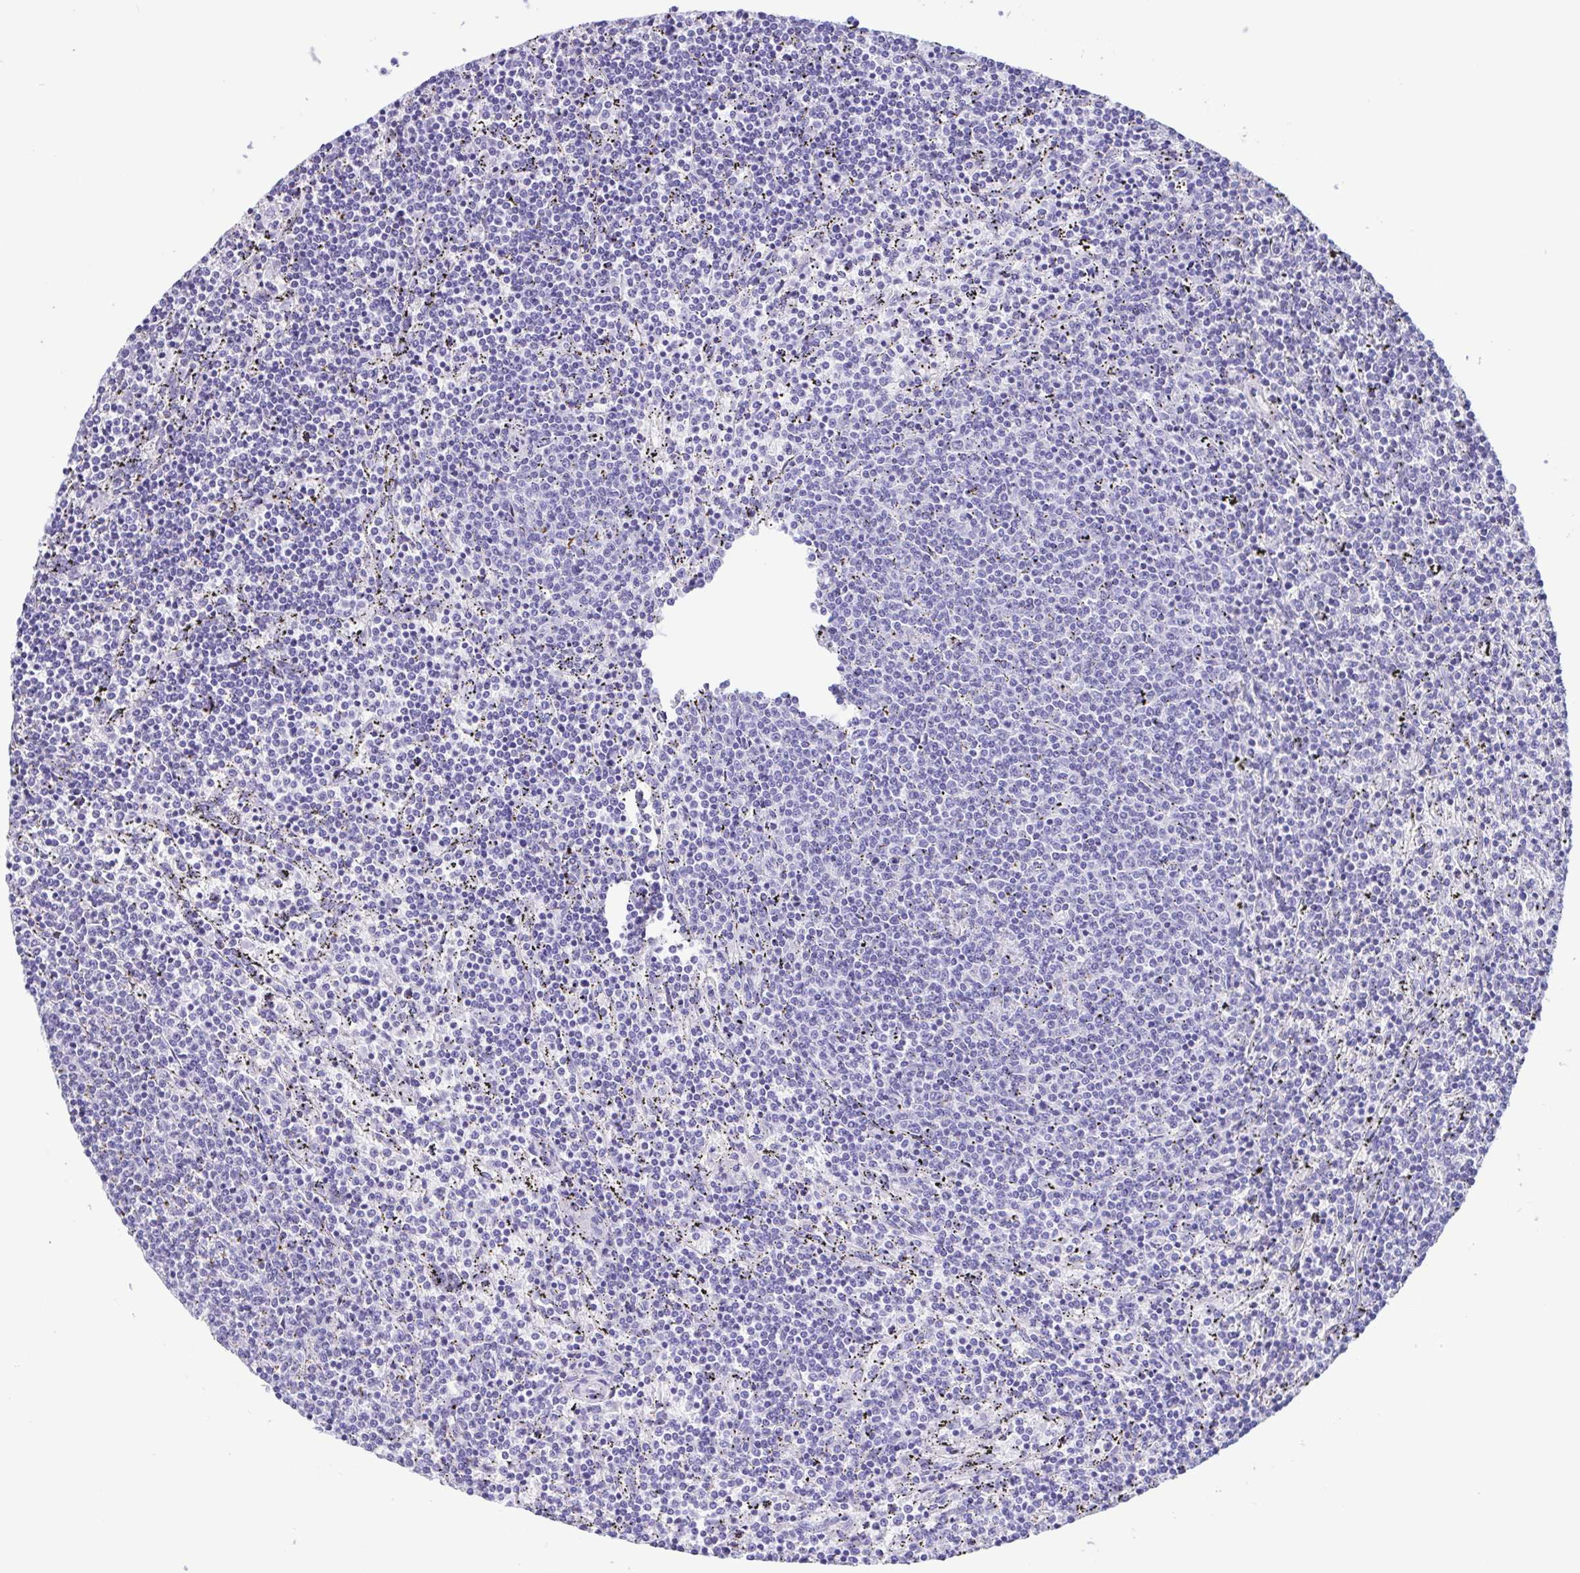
{"staining": {"intensity": "negative", "quantity": "none", "location": "none"}, "tissue": "lymphoma", "cell_type": "Tumor cells", "image_type": "cancer", "snomed": [{"axis": "morphology", "description": "Malignant lymphoma, non-Hodgkin's type, Low grade"}, {"axis": "topography", "description": "Spleen"}], "caption": "Tumor cells show no significant staining in lymphoma.", "gene": "TSPY2", "patient": {"sex": "female", "age": 50}}